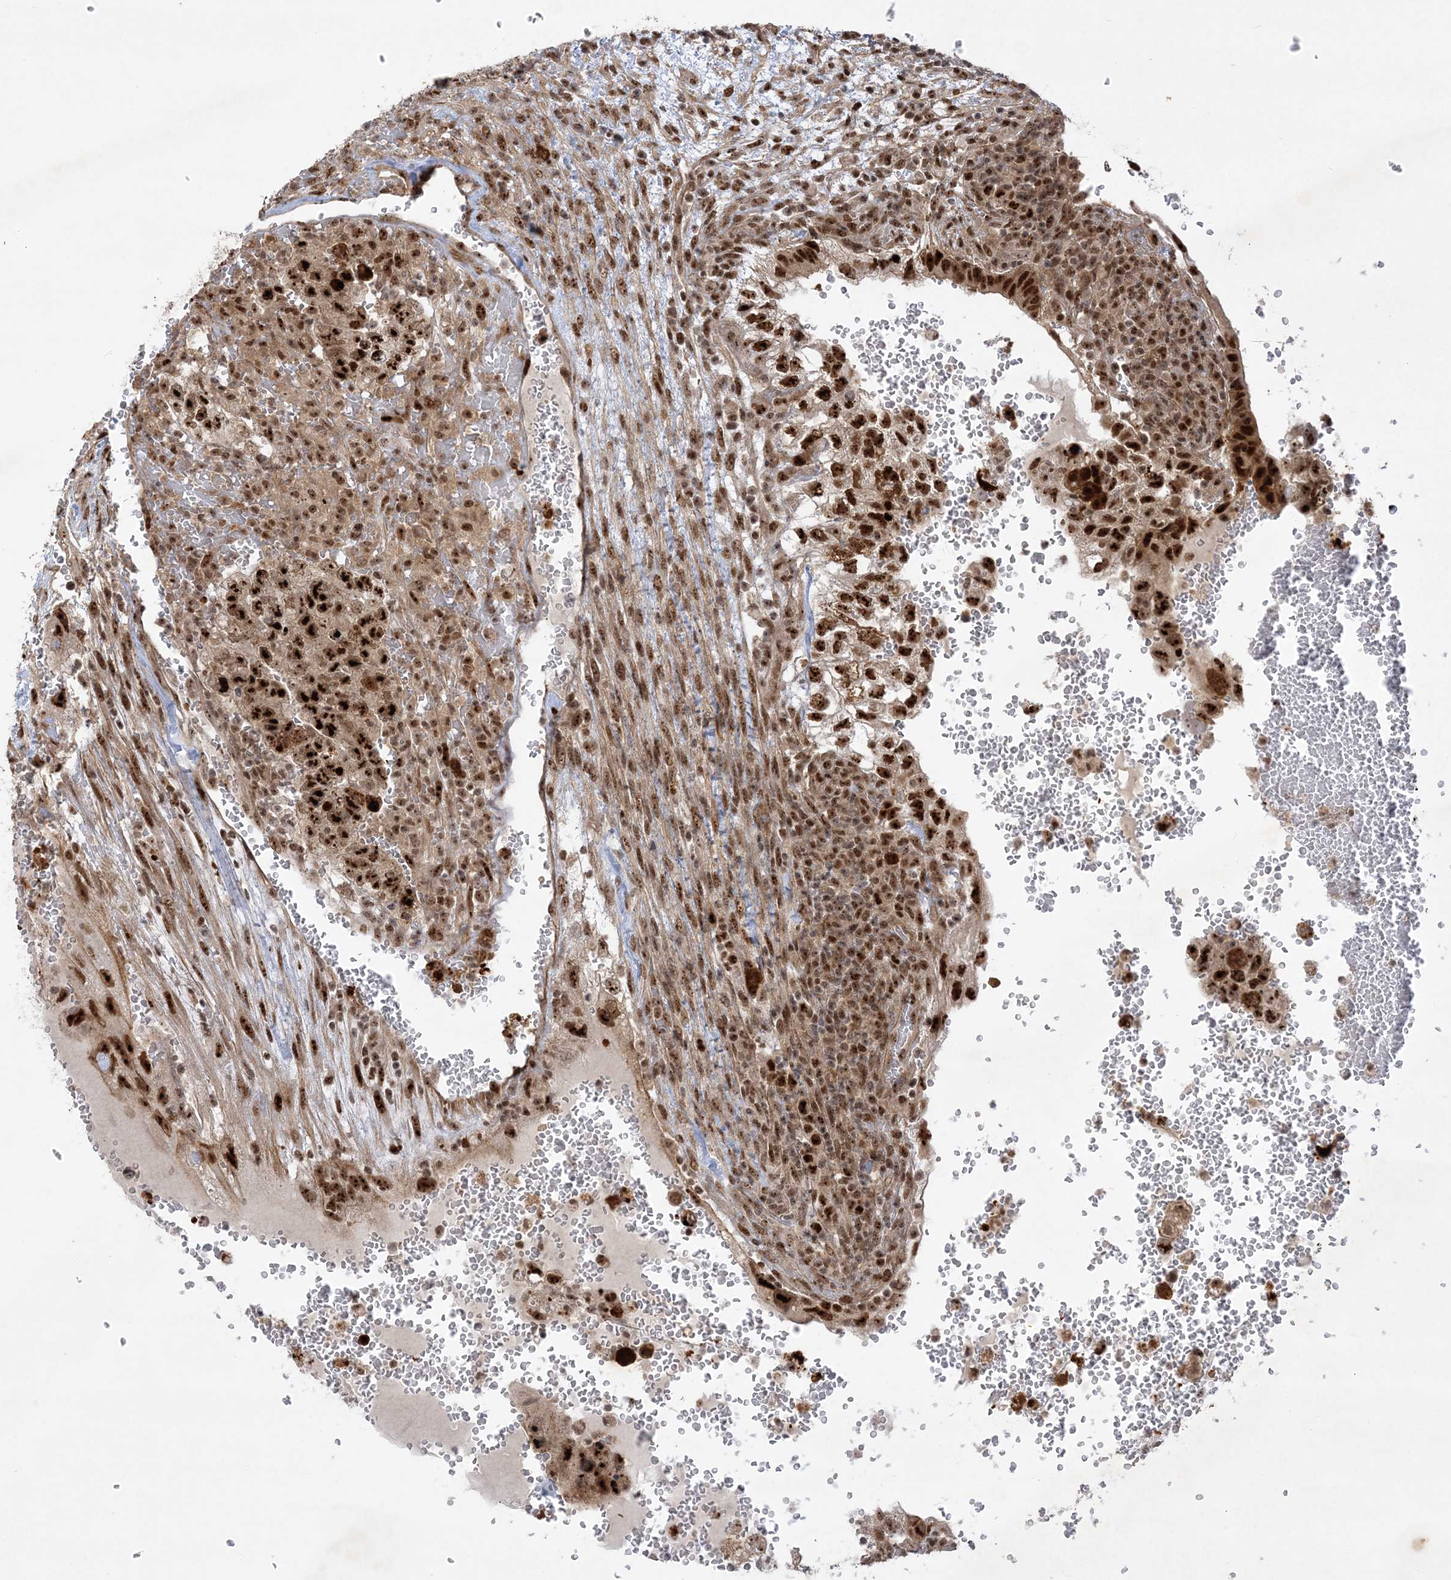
{"staining": {"intensity": "strong", "quantity": ">75%", "location": "nuclear"}, "tissue": "testis cancer", "cell_type": "Tumor cells", "image_type": "cancer", "snomed": [{"axis": "morphology", "description": "Carcinoma, Embryonal, NOS"}, {"axis": "topography", "description": "Testis"}], "caption": "Human testis cancer (embryonal carcinoma) stained for a protein (brown) reveals strong nuclear positive expression in approximately >75% of tumor cells.", "gene": "NPM3", "patient": {"sex": "male", "age": 36}}